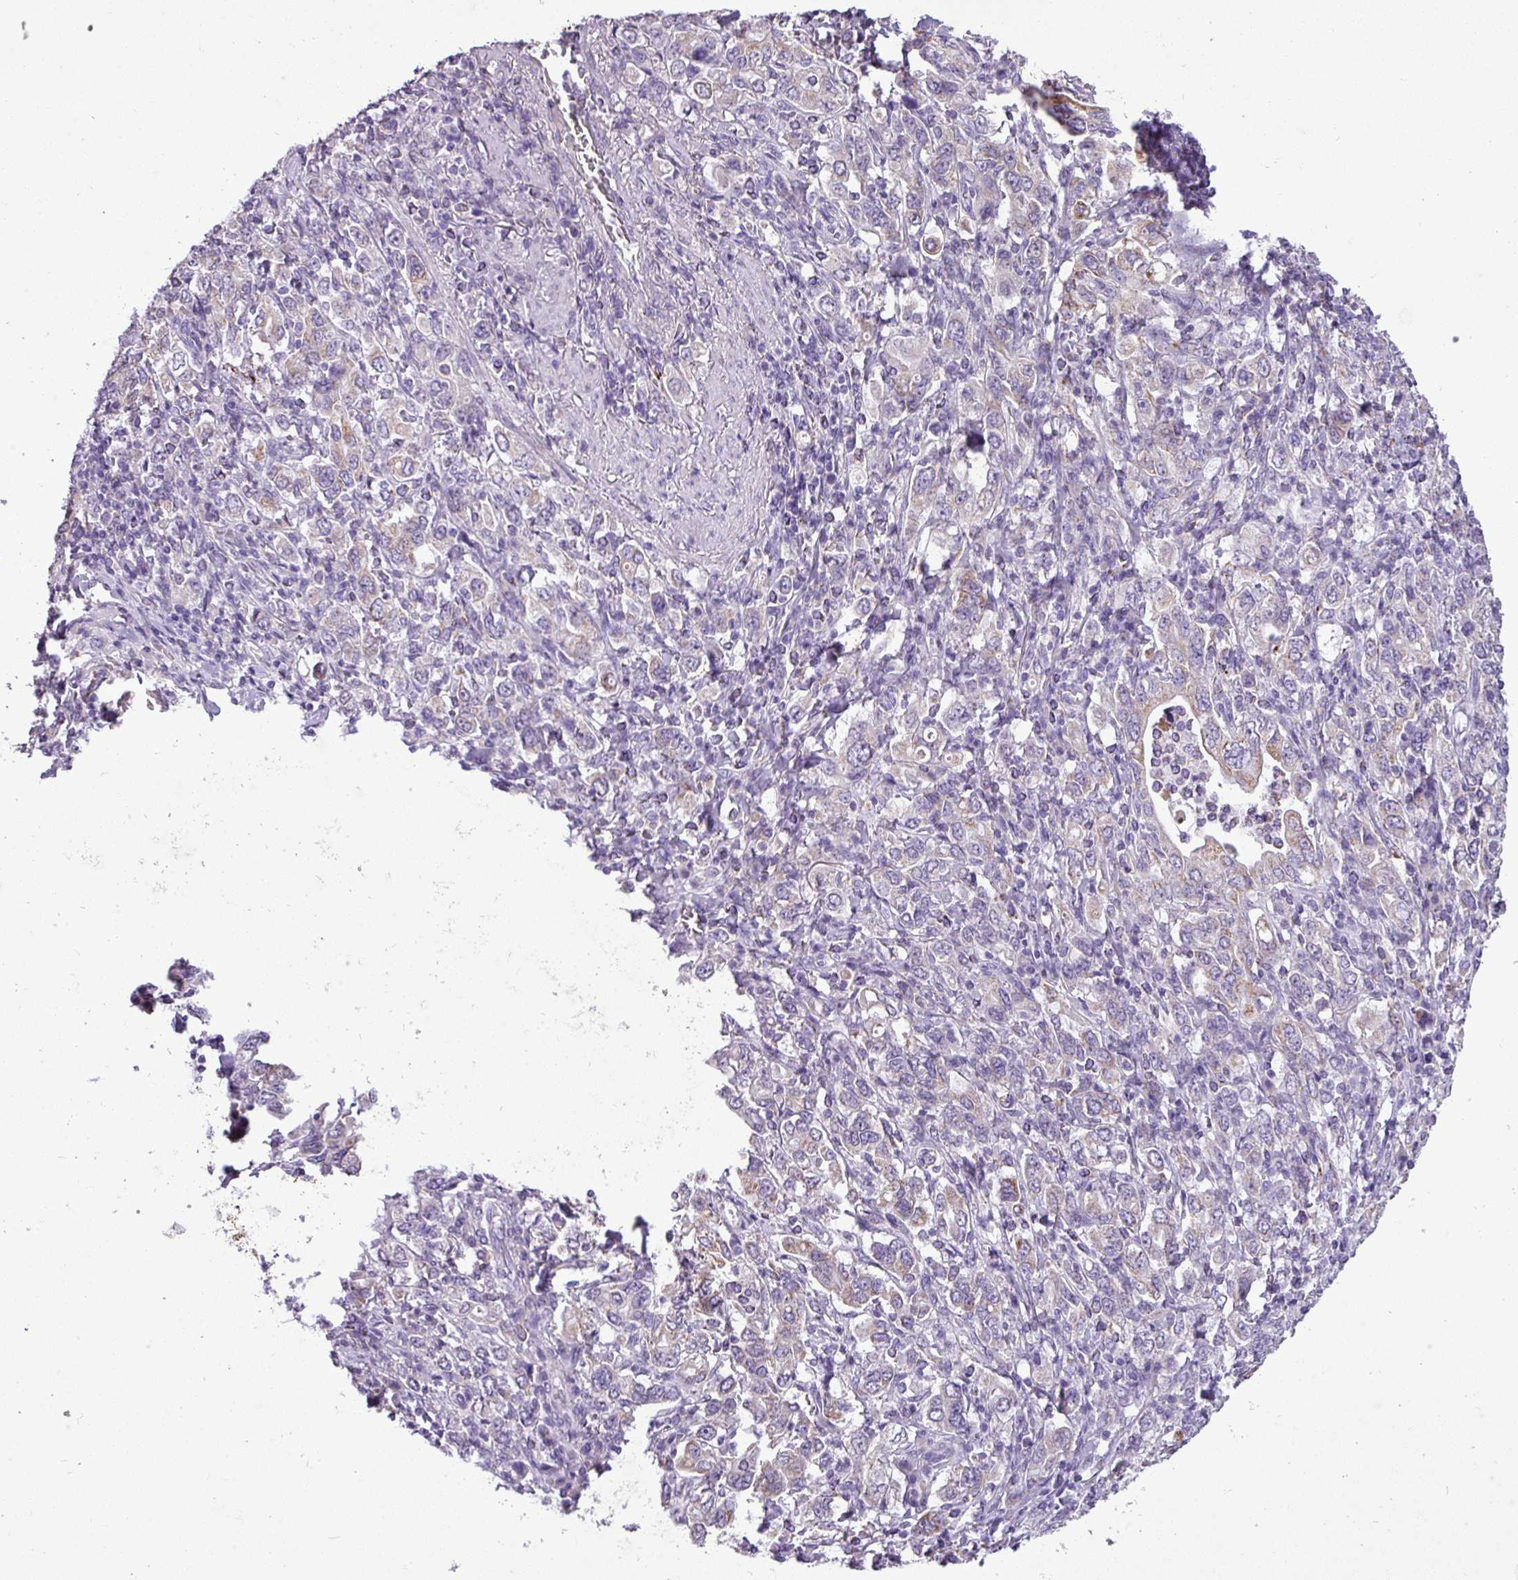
{"staining": {"intensity": "weak", "quantity": "25%-75%", "location": "cytoplasmic/membranous"}, "tissue": "stomach cancer", "cell_type": "Tumor cells", "image_type": "cancer", "snomed": [{"axis": "morphology", "description": "Adenocarcinoma, NOS"}, {"axis": "topography", "description": "Stomach, upper"}, {"axis": "topography", "description": "Stomach"}], "caption": "Stomach cancer was stained to show a protein in brown. There is low levels of weak cytoplasmic/membranous staining in about 25%-75% of tumor cells. (DAB = brown stain, brightfield microscopy at high magnification).", "gene": "ZNF667", "patient": {"sex": "male", "age": 62}}